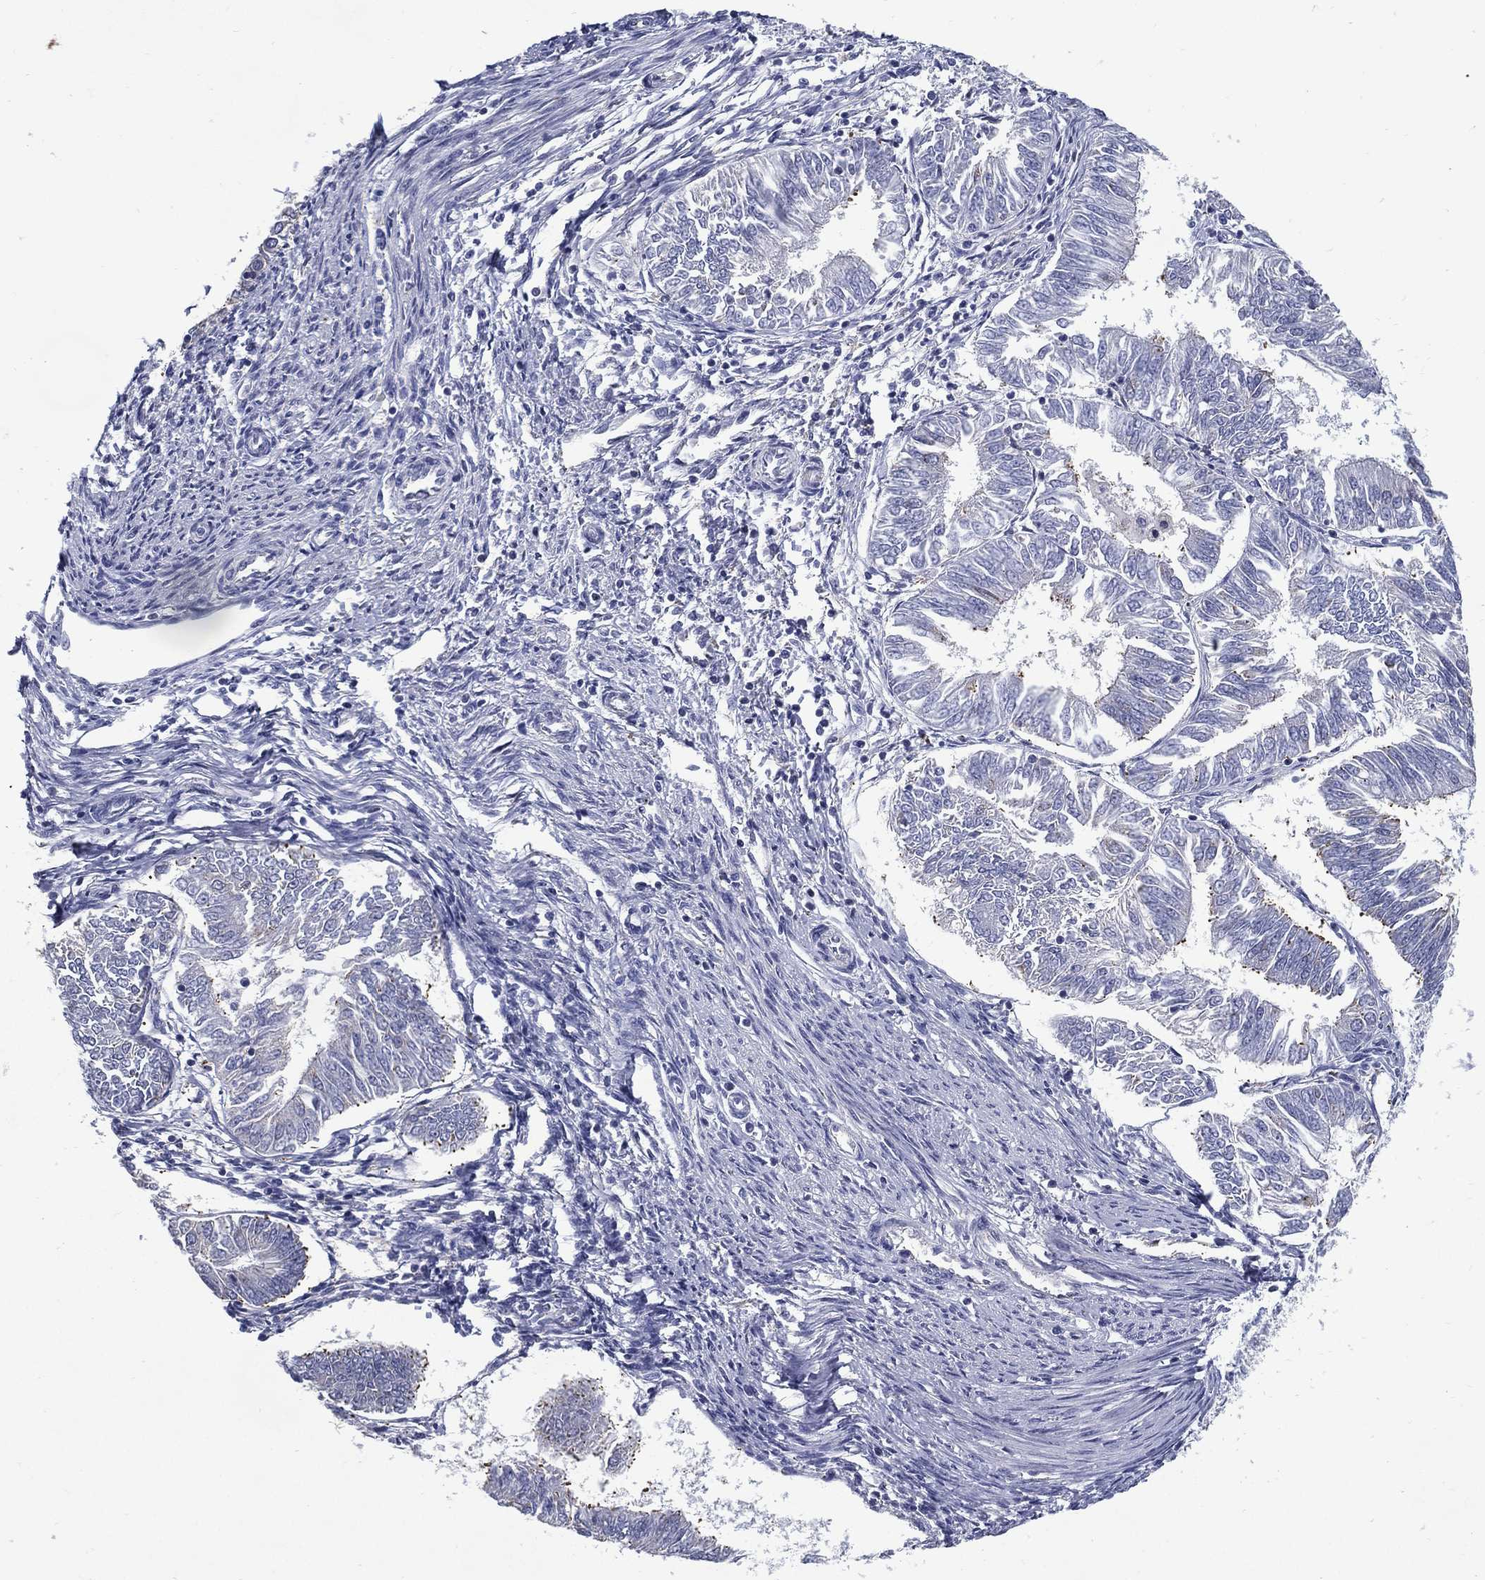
{"staining": {"intensity": "negative", "quantity": "none", "location": "none"}, "tissue": "endometrial cancer", "cell_type": "Tumor cells", "image_type": "cancer", "snomed": [{"axis": "morphology", "description": "Adenocarcinoma, NOS"}, {"axis": "topography", "description": "Endometrium"}], "caption": "The histopathology image reveals no significant expression in tumor cells of endometrial cancer.", "gene": "C19orf18", "patient": {"sex": "female", "age": 58}}